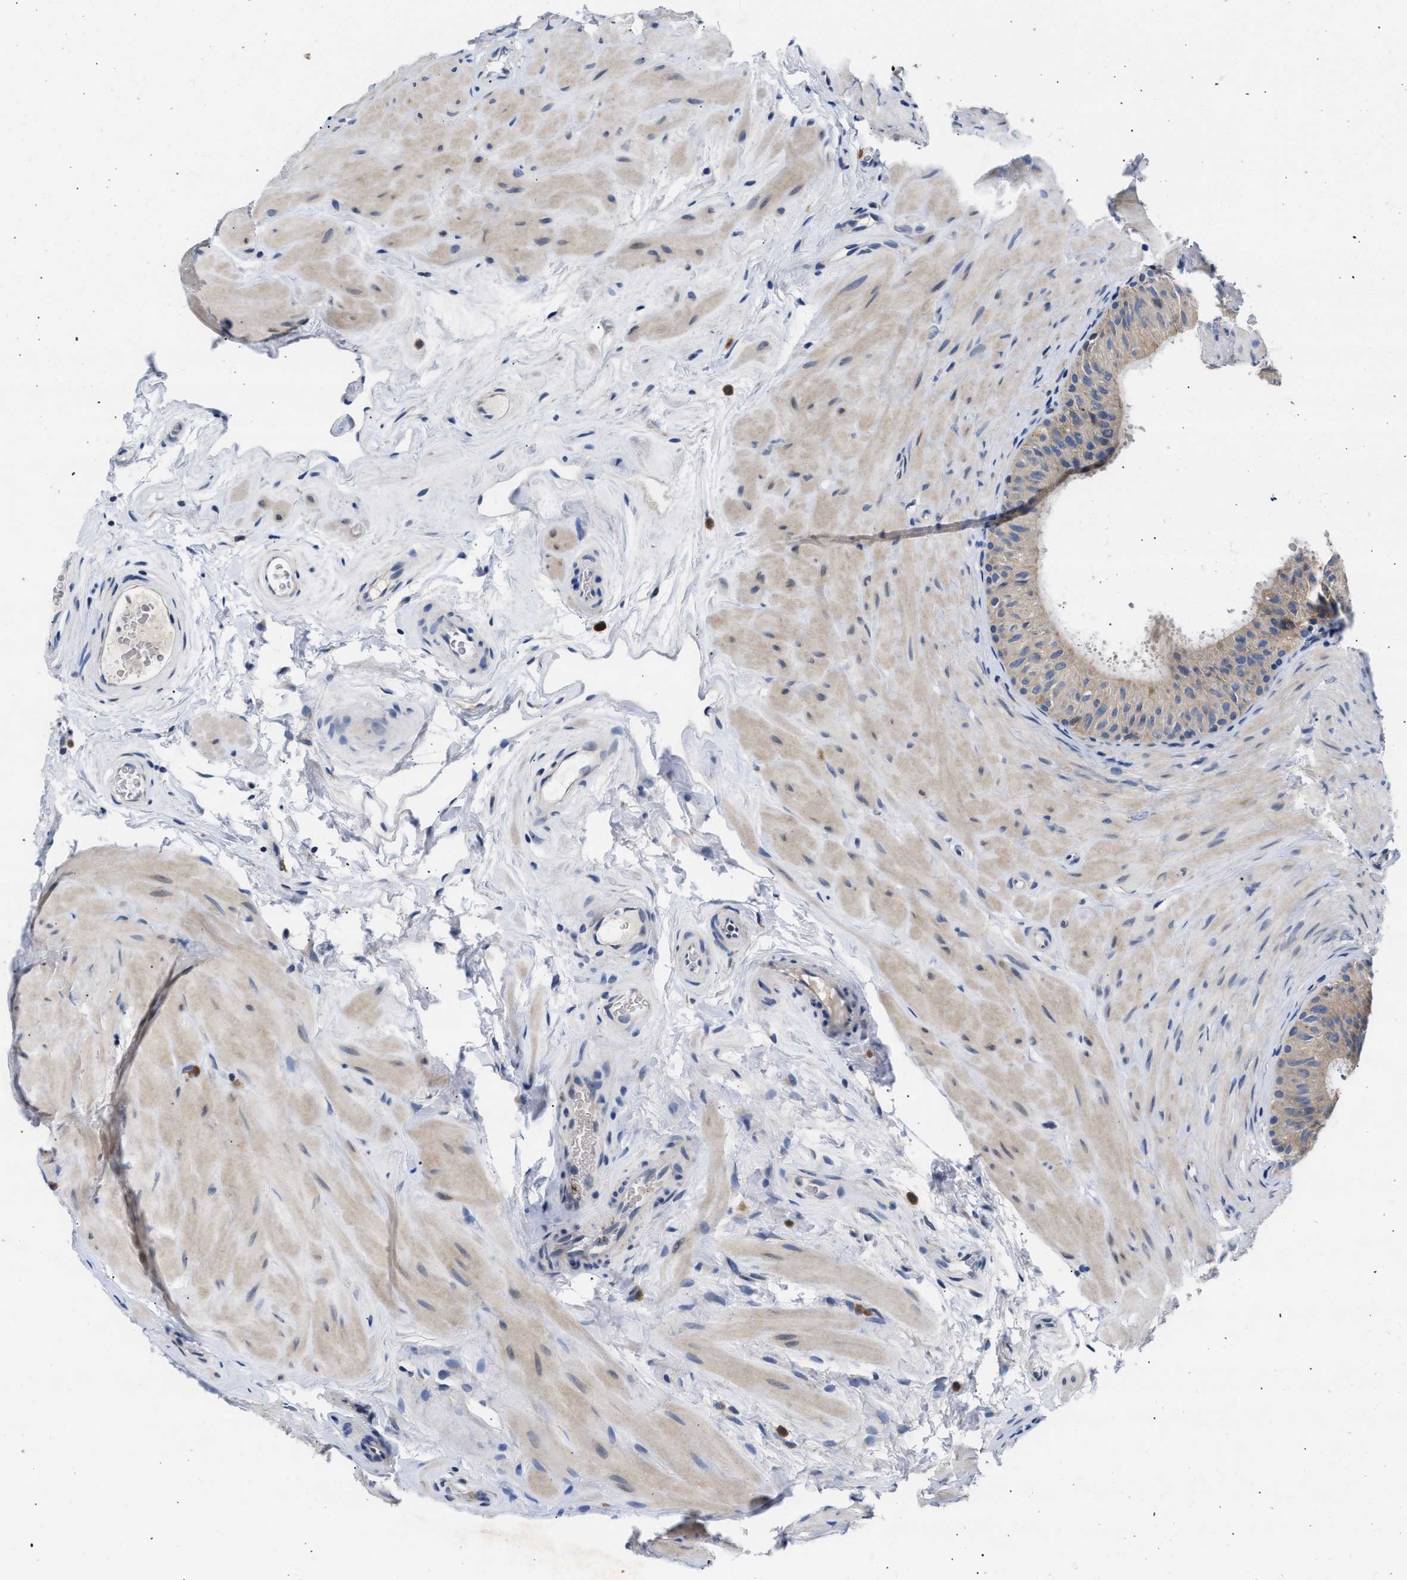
{"staining": {"intensity": "weak", "quantity": "<25%", "location": "cytoplasmic/membranous"}, "tissue": "epididymis", "cell_type": "Glandular cells", "image_type": "normal", "snomed": [{"axis": "morphology", "description": "Normal tissue, NOS"}, {"axis": "topography", "description": "Epididymis"}], "caption": "Epididymis was stained to show a protein in brown. There is no significant expression in glandular cells. (Brightfield microscopy of DAB immunohistochemistry at high magnification).", "gene": "RINT1", "patient": {"sex": "male", "age": 34}}